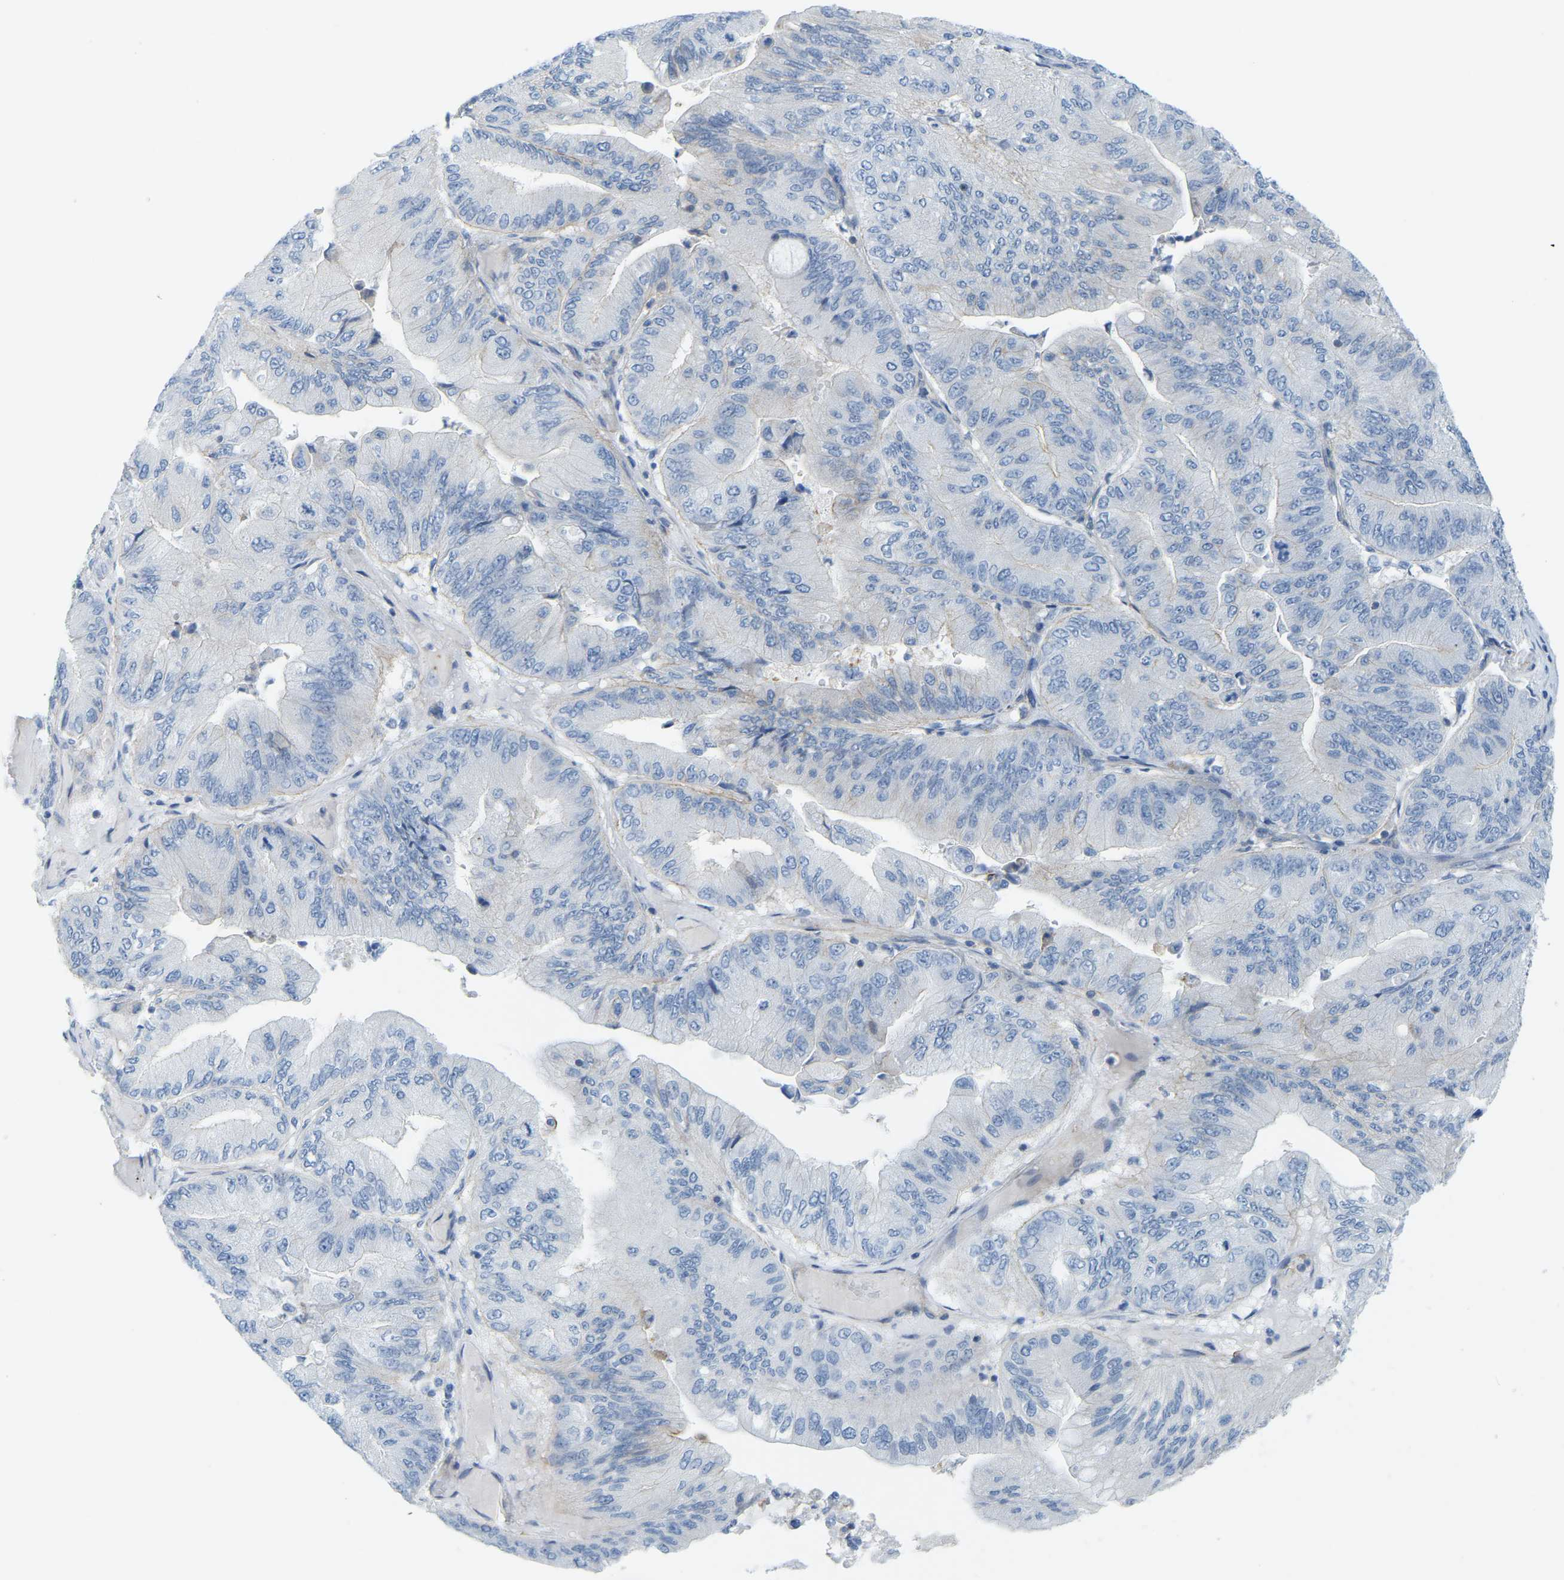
{"staining": {"intensity": "negative", "quantity": "none", "location": "none"}, "tissue": "ovarian cancer", "cell_type": "Tumor cells", "image_type": "cancer", "snomed": [{"axis": "morphology", "description": "Cystadenocarcinoma, mucinous, NOS"}, {"axis": "topography", "description": "Ovary"}], "caption": "Immunohistochemistry histopathology image of neoplastic tissue: human ovarian cancer (mucinous cystadenocarcinoma) stained with DAB displays no significant protein expression in tumor cells.", "gene": "MYL3", "patient": {"sex": "female", "age": 61}}